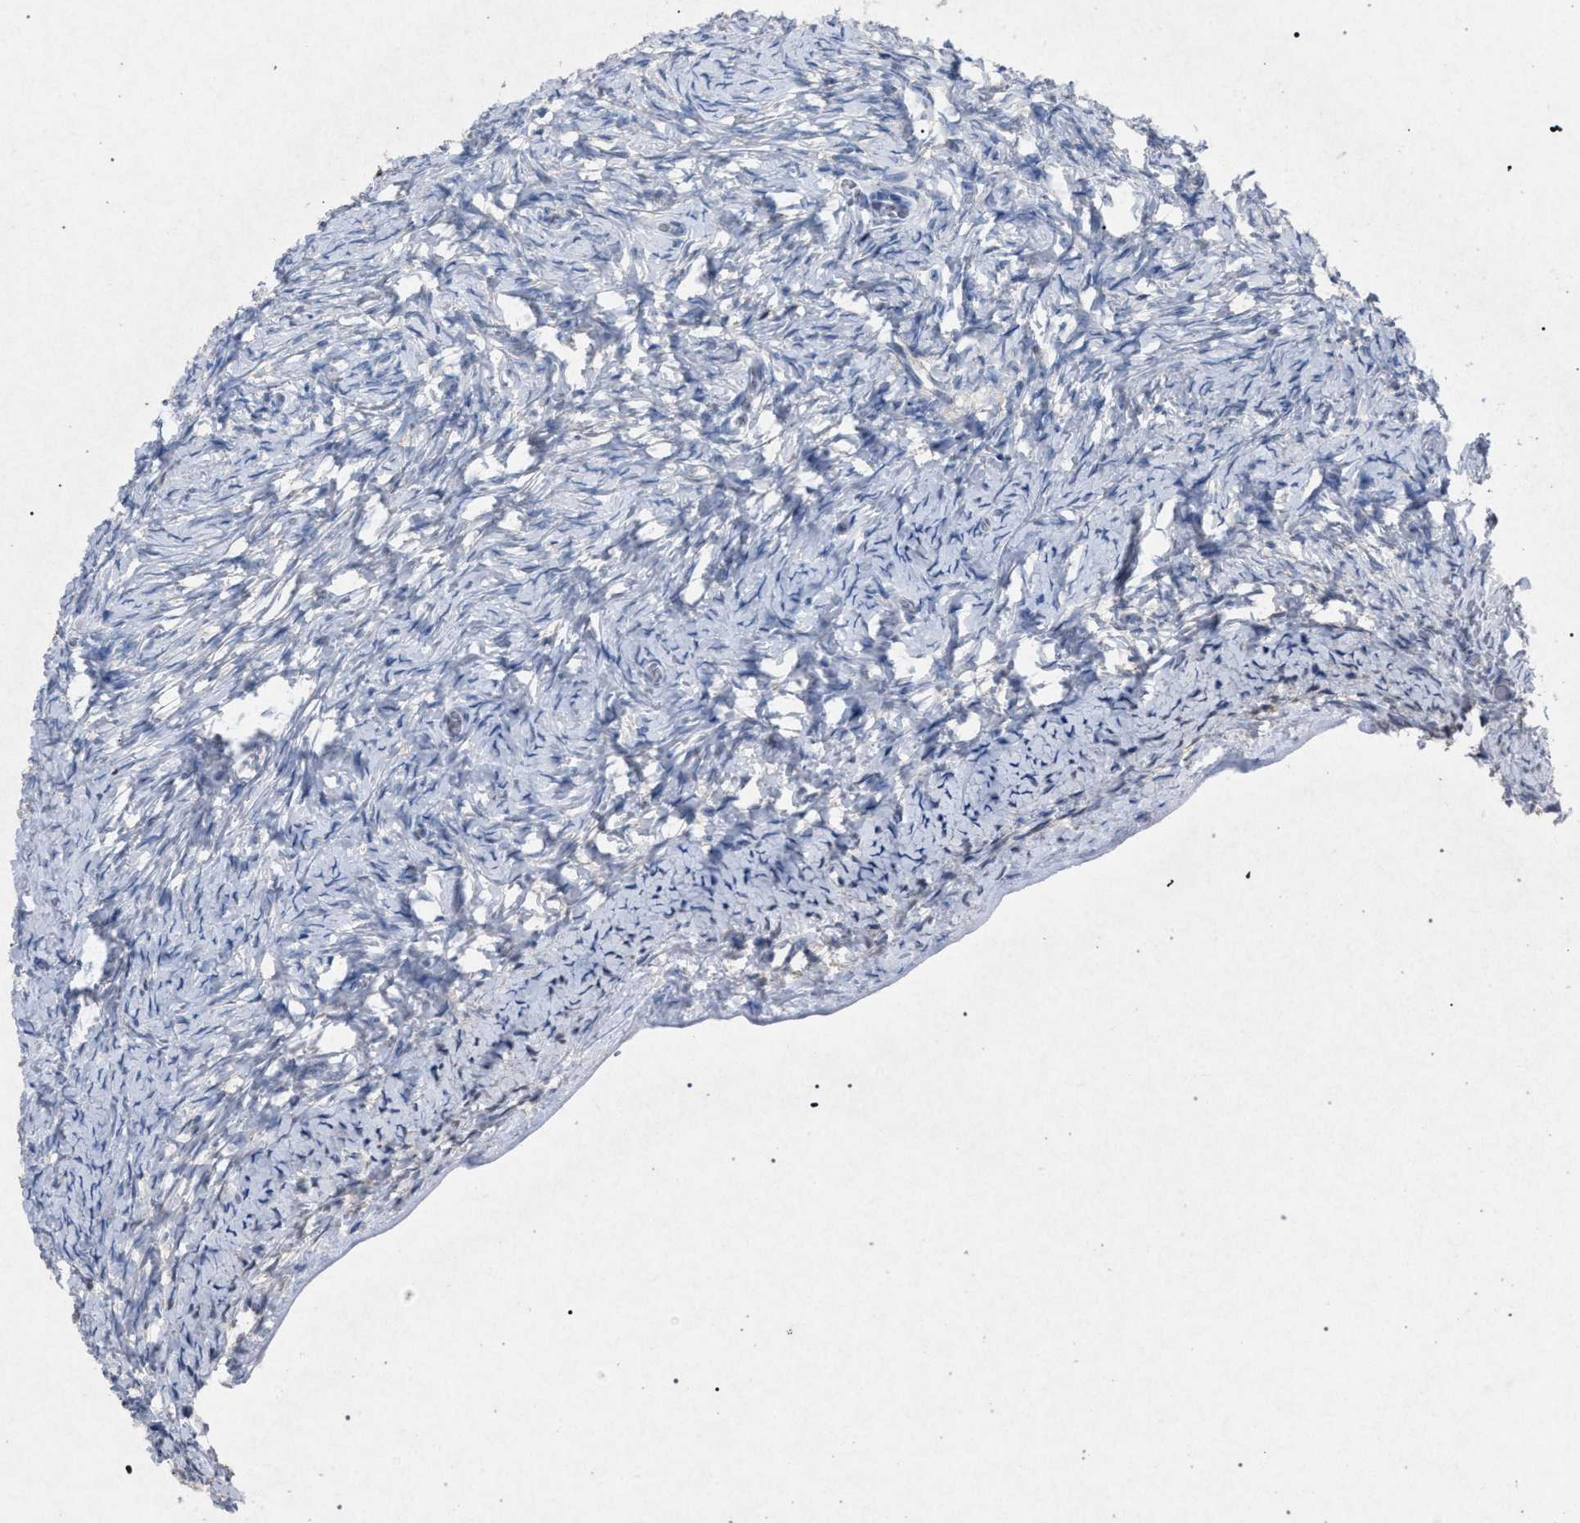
{"staining": {"intensity": "negative", "quantity": "none", "location": "none"}, "tissue": "ovary", "cell_type": "Ovarian stroma cells", "image_type": "normal", "snomed": [{"axis": "morphology", "description": "Normal tissue, NOS"}, {"axis": "topography", "description": "Ovary"}], "caption": "DAB (3,3'-diaminobenzidine) immunohistochemical staining of normal human ovary reveals no significant positivity in ovarian stroma cells.", "gene": "HSD17B4", "patient": {"sex": "female", "age": 27}}